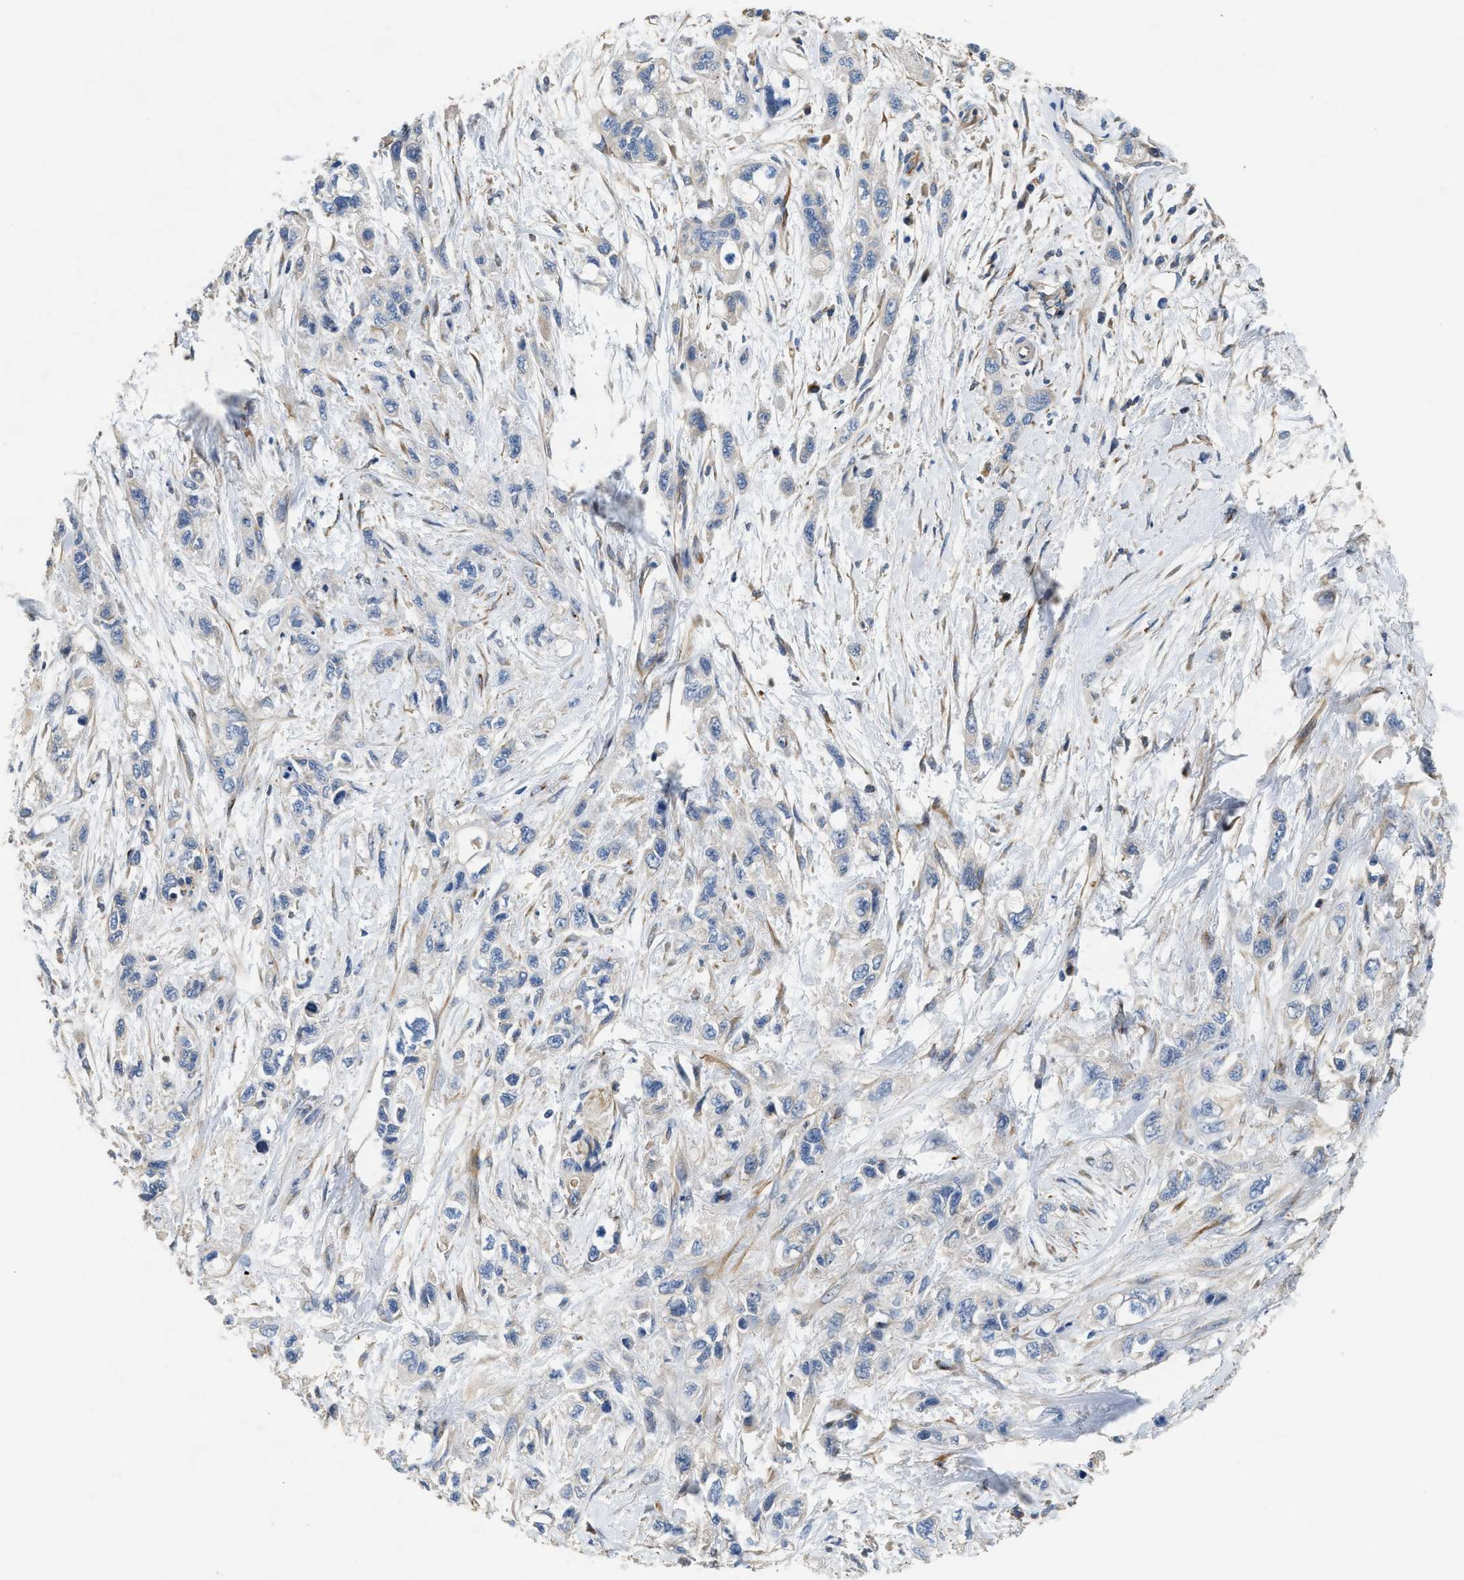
{"staining": {"intensity": "negative", "quantity": "none", "location": "none"}, "tissue": "pancreatic cancer", "cell_type": "Tumor cells", "image_type": "cancer", "snomed": [{"axis": "morphology", "description": "Adenocarcinoma, NOS"}, {"axis": "topography", "description": "Pancreas"}], "caption": "Immunohistochemistry (IHC) image of neoplastic tissue: adenocarcinoma (pancreatic) stained with DAB shows no significant protein staining in tumor cells.", "gene": "IL17RC", "patient": {"sex": "male", "age": 74}}